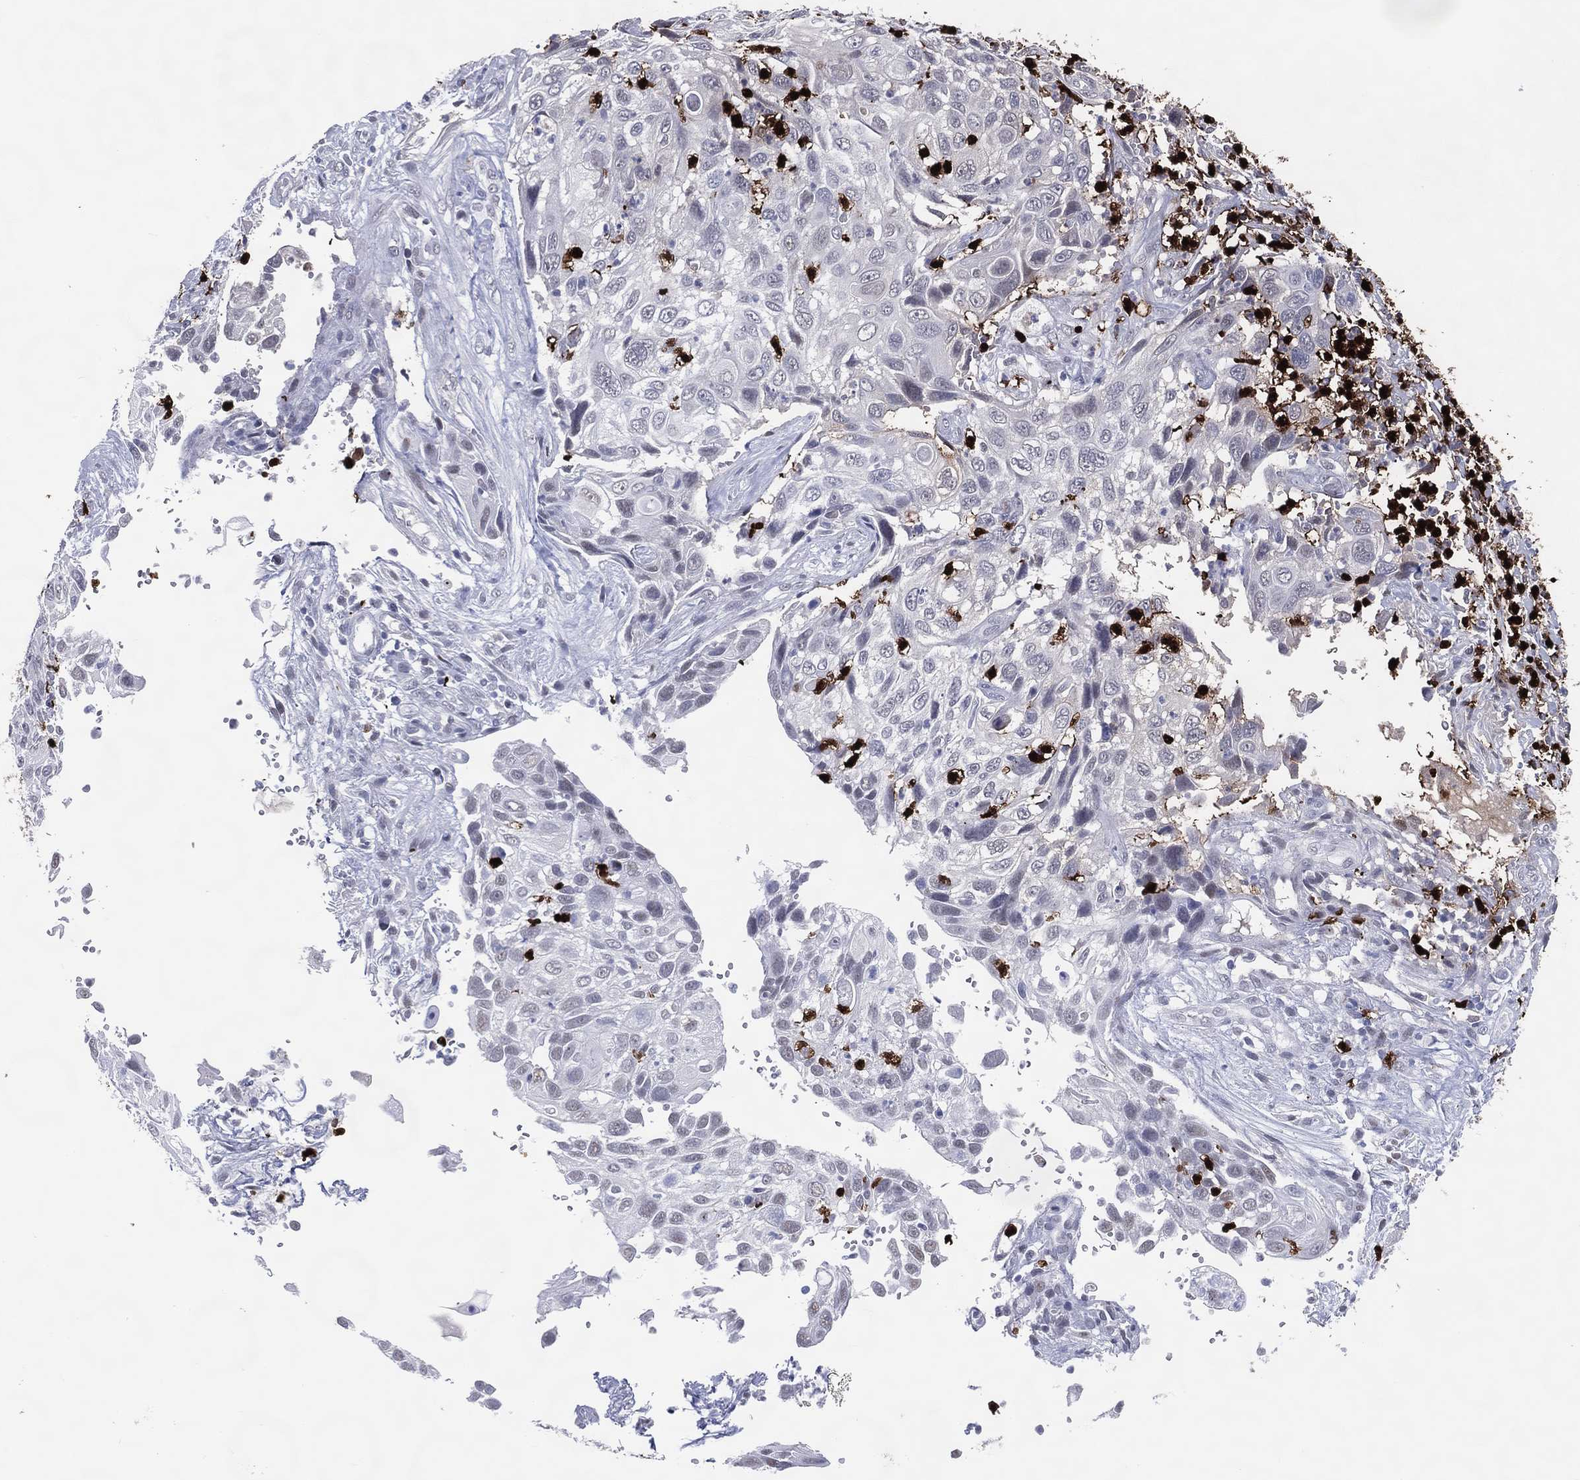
{"staining": {"intensity": "negative", "quantity": "none", "location": "none"}, "tissue": "cervical cancer", "cell_type": "Tumor cells", "image_type": "cancer", "snomed": [{"axis": "morphology", "description": "Squamous cell carcinoma, NOS"}, {"axis": "topography", "description": "Cervix"}], "caption": "Immunohistochemistry of human cervical cancer (squamous cell carcinoma) displays no expression in tumor cells. (DAB (3,3'-diaminobenzidine) IHC with hematoxylin counter stain).", "gene": "CFAP58", "patient": {"sex": "female", "age": 70}}